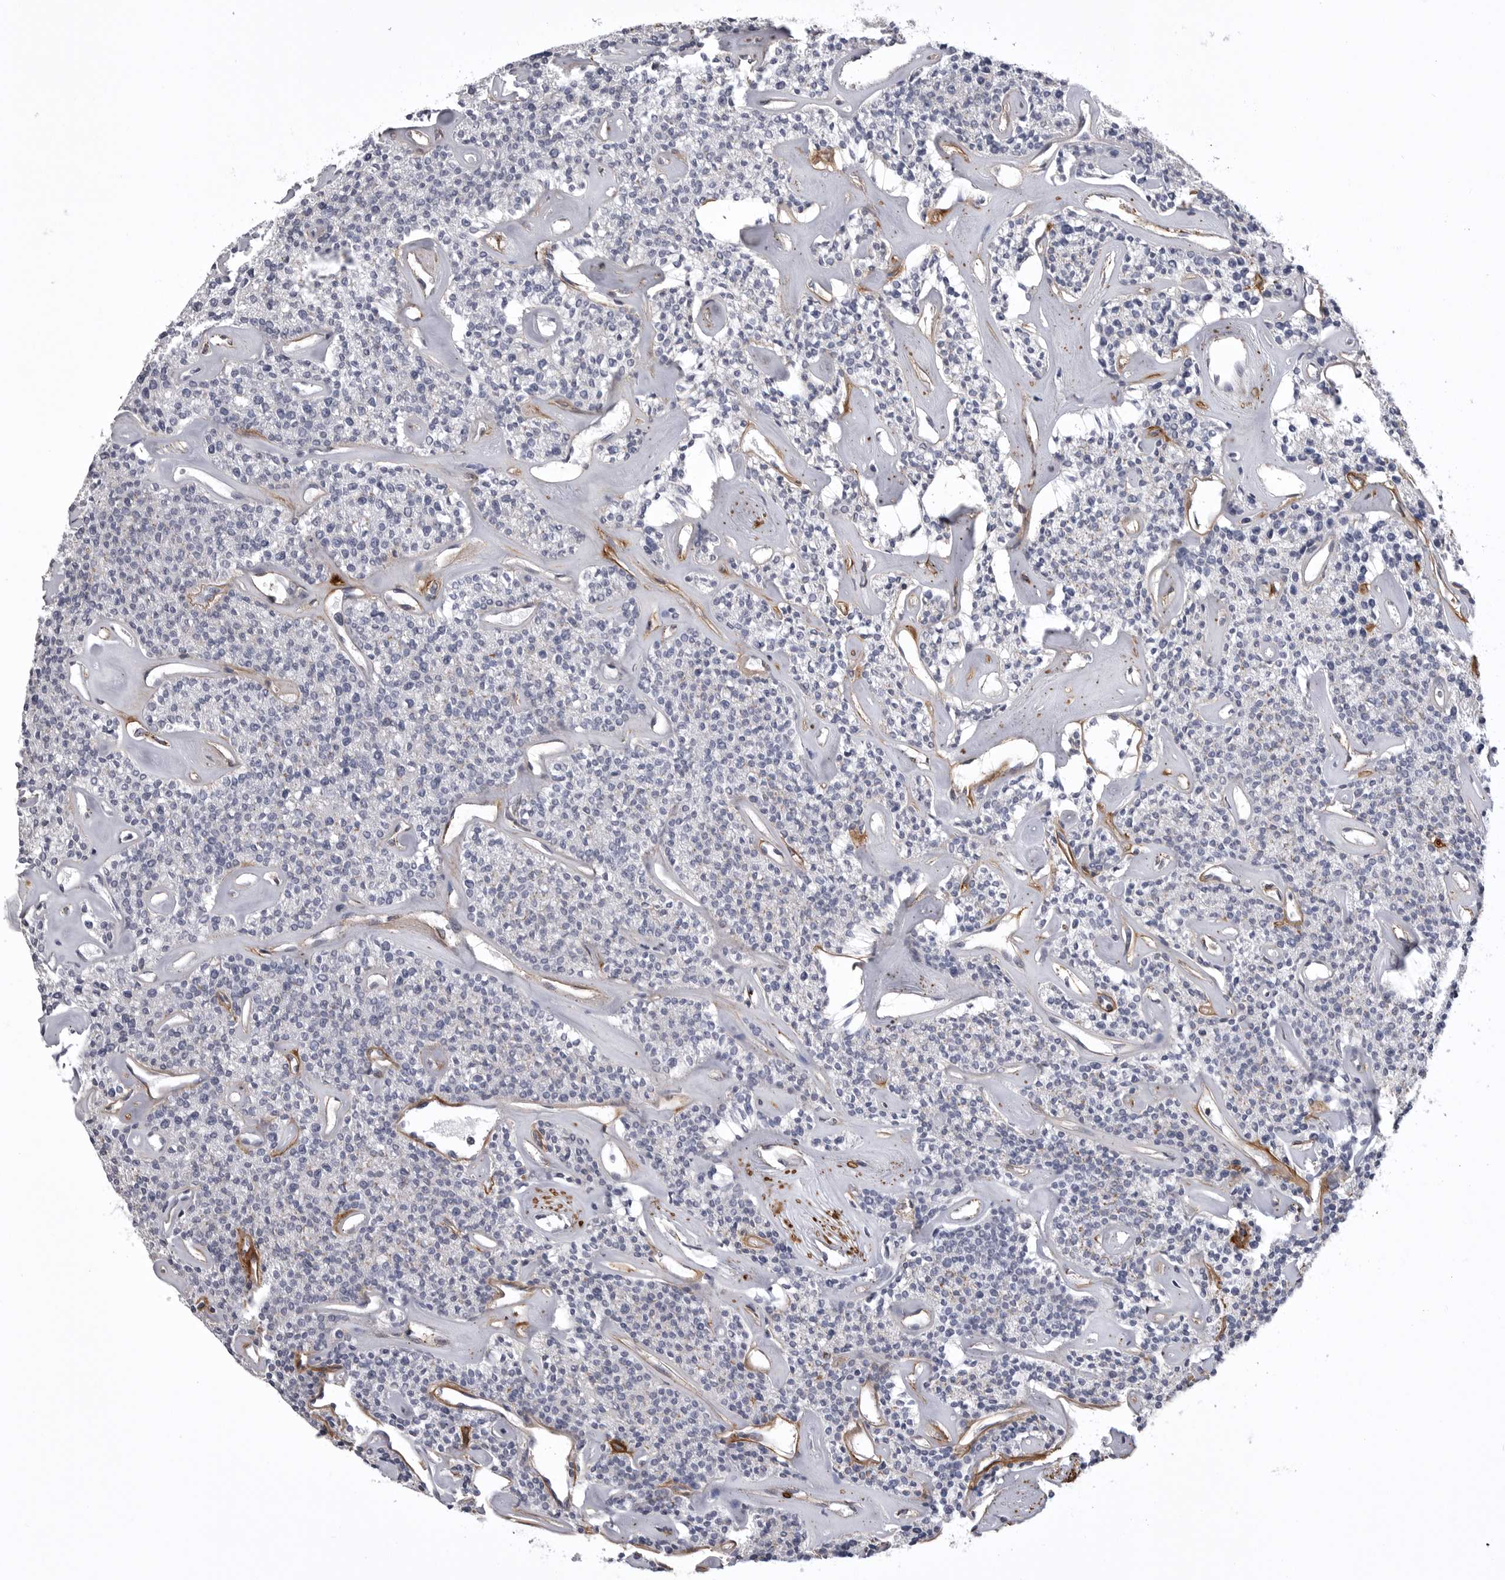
{"staining": {"intensity": "negative", "quantity": "none", "location": "none"}, "tissue": "parathyroid gland", "cell_type": "Glandular cells", "image_type": "normal", "snomed": [{"axis": "morphology", "description": "Normal tissue, NOS"}, {"axis": "topography", "description": "Parathyroid gland"}], "caption": "Human parathyroid gland stained for a protein using immunohistochemistry (IHC) displays no expression in glandular cells.", "gene": "PSPN", "patient": {"sex": "male", "age": 46}}